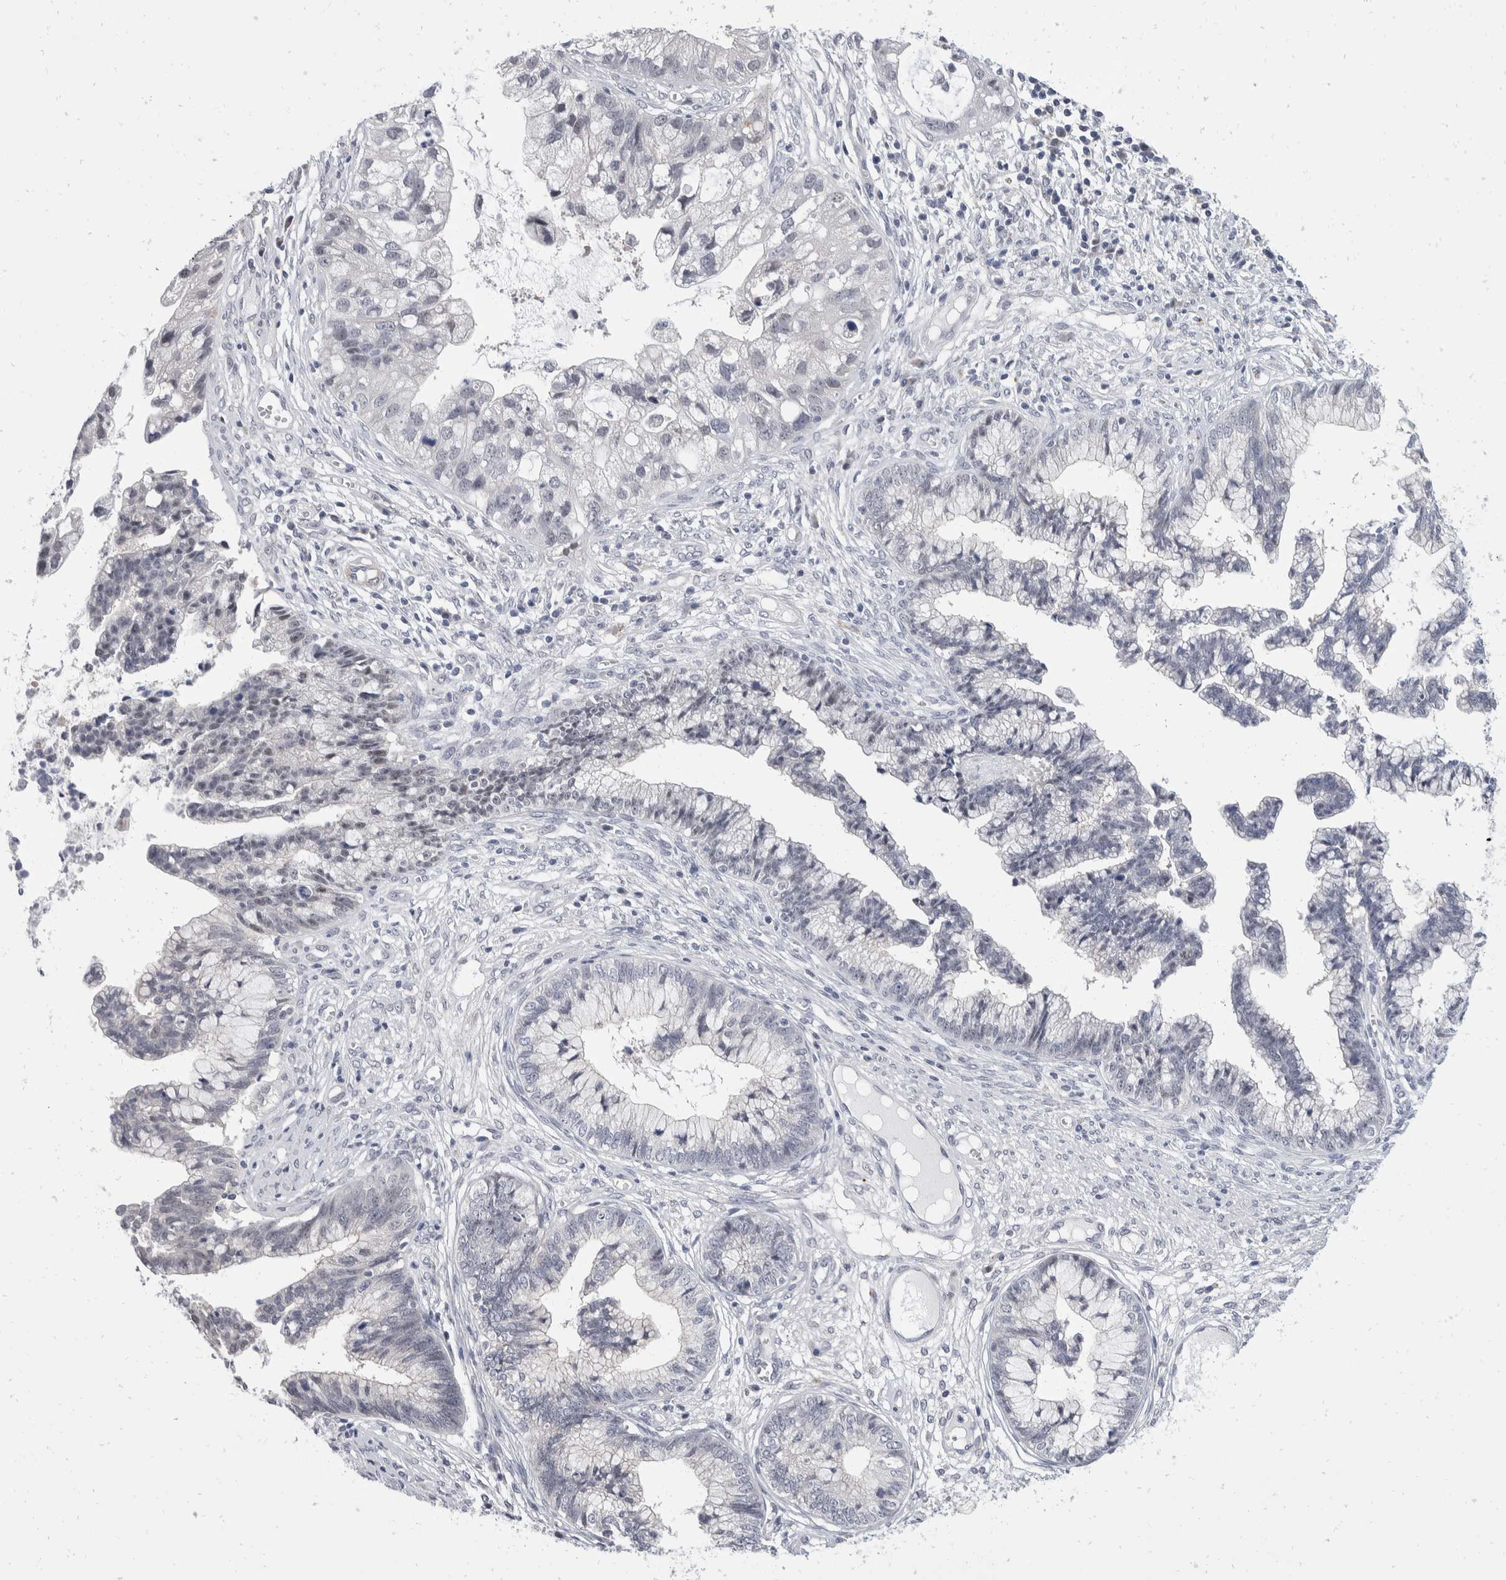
{"staining": {"intensity": "negative", "quantity": "none", "location": "none"}, "tissue": "cervical cancer", "cell_type": "Tumor cells", "image_type": "cancer", "snomed": [{"axis": "morphology", "description": "Adenocarcinoma, NOS"}, {"axis": "topography", "description": "Cervix"}], "caption": "This photomicrograph is of cervical cancer stained with immunohistochemistry (IHC) to label a protein in brown with the nuclei are counter-stained blue. There is no staining in tumor cells.", "gene": "CATSPERD", "patient": {"sex": "female", "age": 44}}